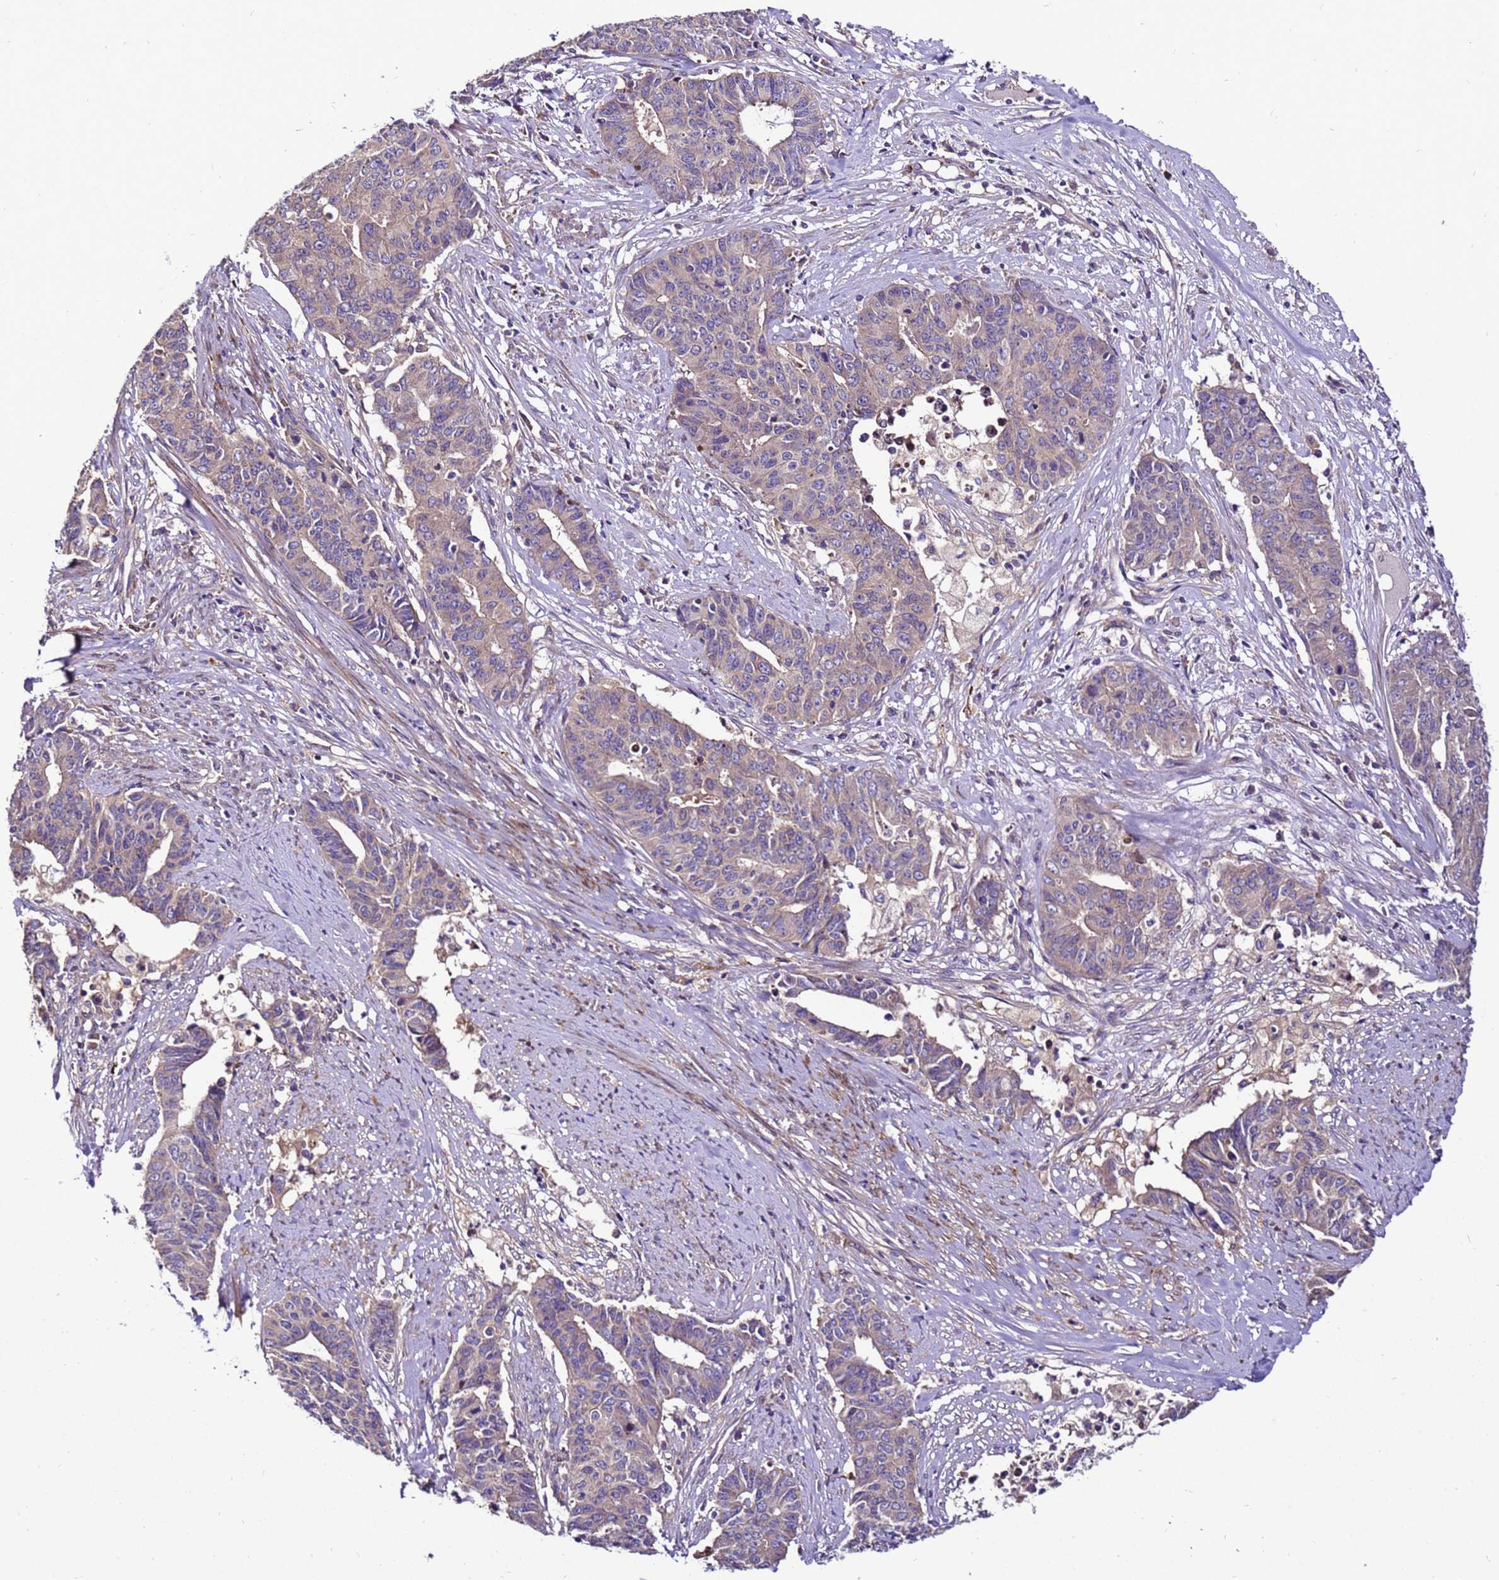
{"staining": {"intensity": "weak", "quantity": "<25%", "location": "cytoplasmic/membranous"}, "tissue": "endometrial cancer", "cell_type": "Tumor cells", "image_type": "cancer", "snomed": [{"axis": "morphology", "description": "Adenocarcinoma, NOS"}, {"axis": "topography", "description": "Endometrium"}], "caption": "There is no significant positivity in tumor cells of endometrial adenocarcinoma.", "gene": "ZNF417", "patient": {"sex": "female", "age": 59}}